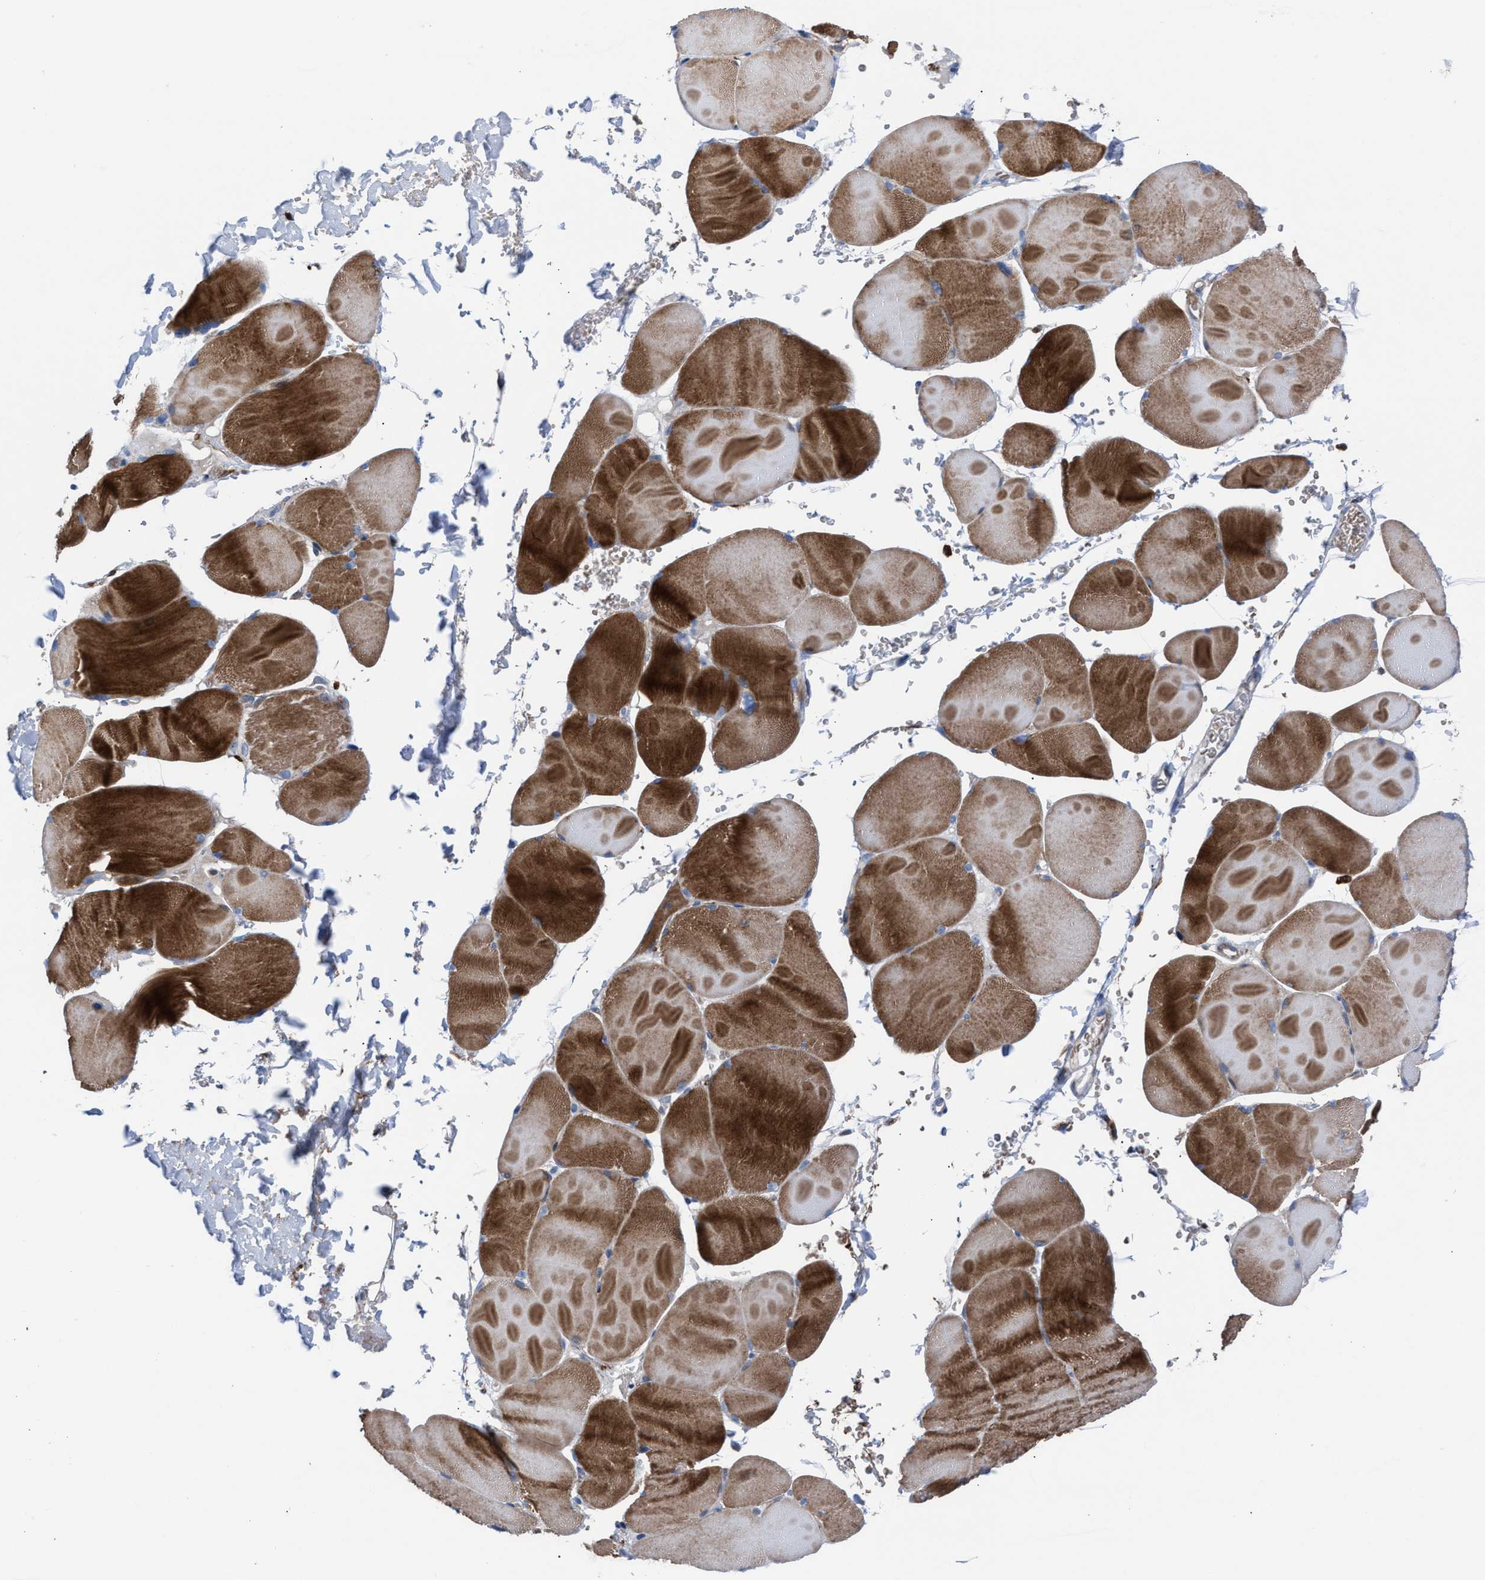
{"staining": {"intensity": "strong", "quantity": ">75%", "location": "cytoplasmic/membranous"}, "tissue": "skeletal muscle", "cell_type": "Myocytes", "image_type": "normal", "snomed": [{"axis": "morphology", "description": "Normal tissue, NOS"}, {"axis": "topography", "description": "Skin"}, {"axis": "topography", "description": "Skeletal muscle"}], "caption": "Approximately >75% of myocytes in normal human skeletal muscle exhibit strong cytoplasmic/membranous protein staining as visualized by brown immunohistochemical staining.", "gene": "SLC47A1", "patient": {"sex": "male", "age": 83}}